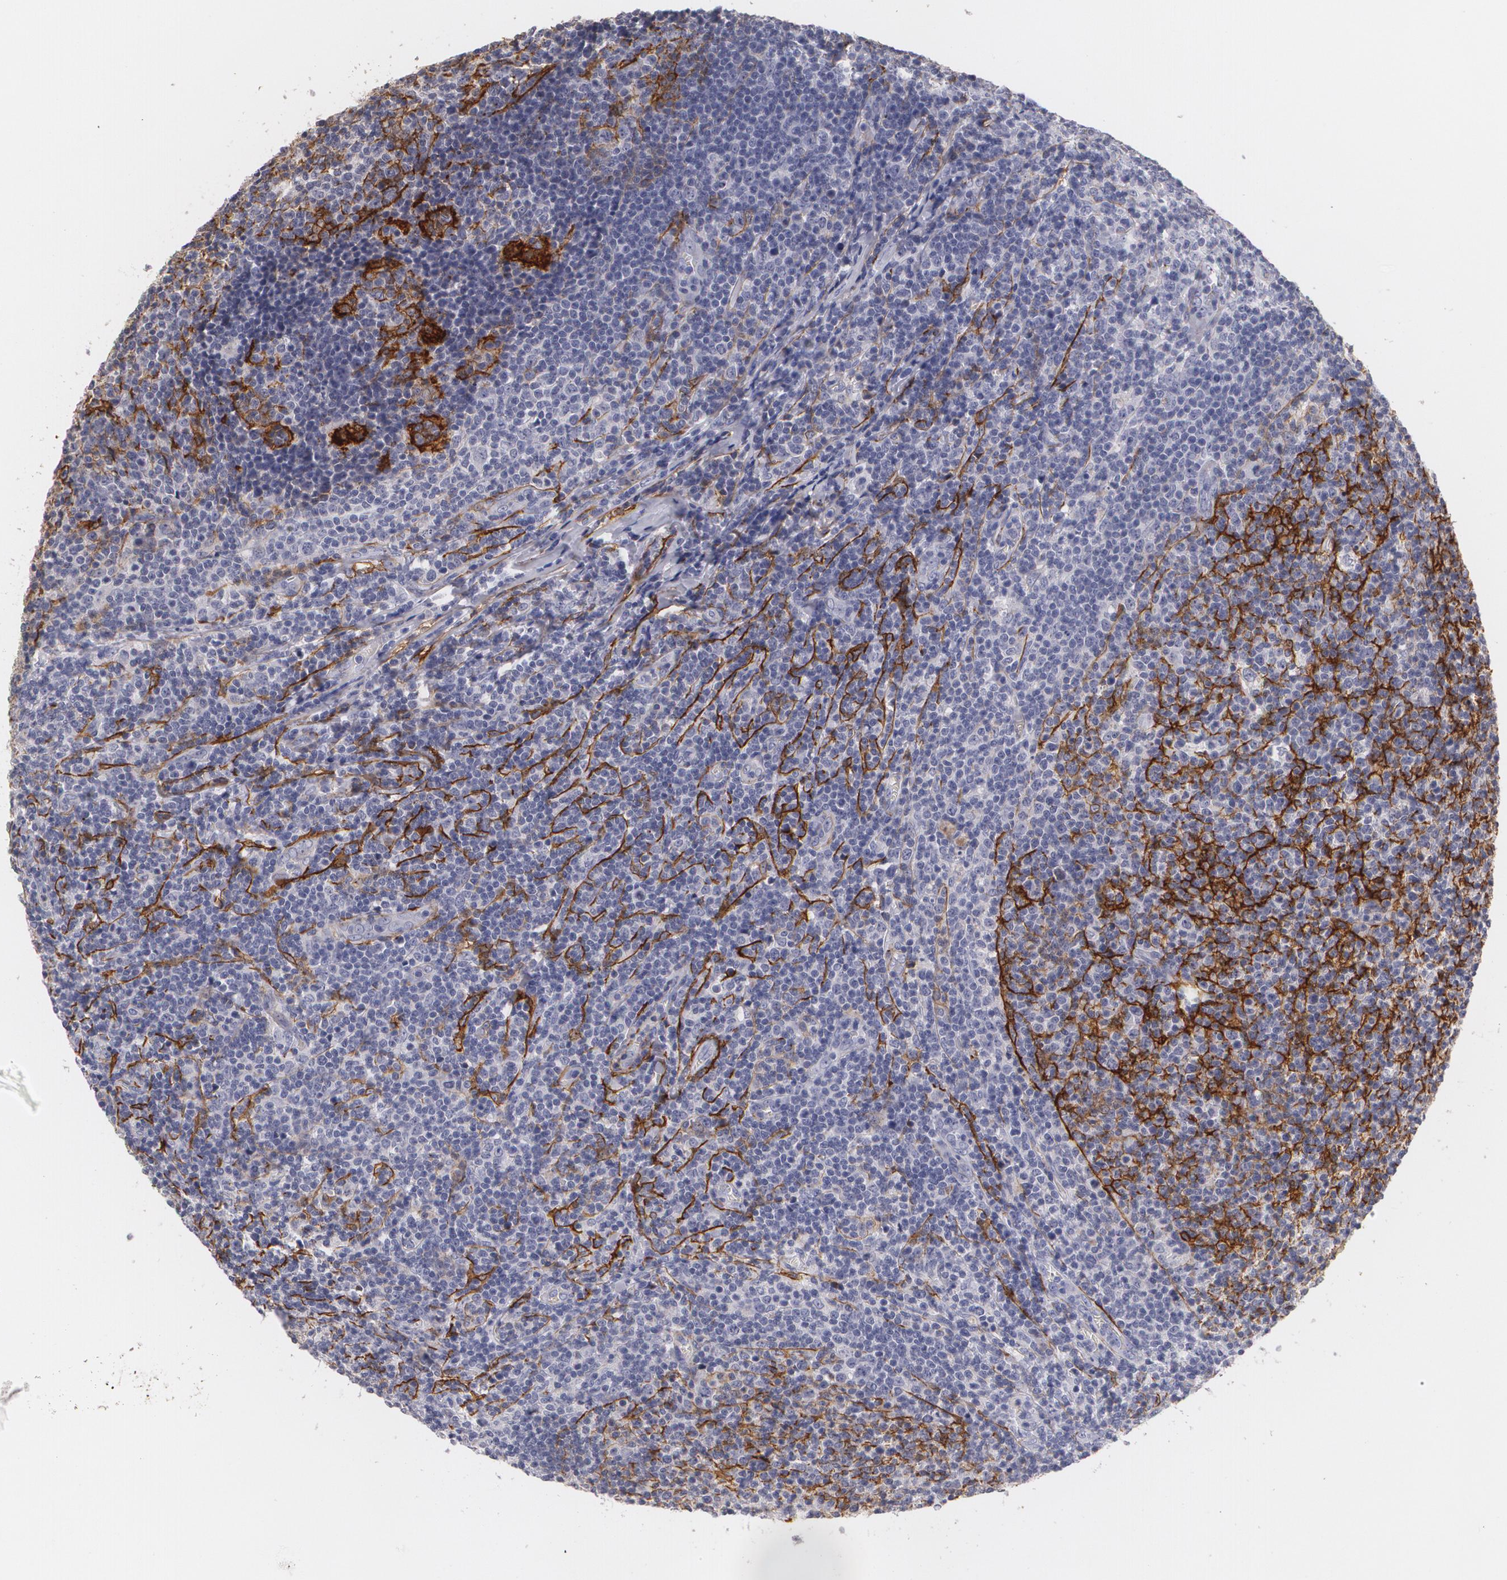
{"staining": {"intensity": "moderate", "quantity": "<25%", "location": "cytoplasmic/membranous"}, "tissue": "lymphoma", "cell_type": "Tumor cells", "image_type": "cancer", "snomed": [{"axis": "morphology", "description": "Malignant lymphoma, non-Hodgkin's type, Low grade"}, {"axis": "topography", "description": "Lymph node"}], "caption": "Lymphoma stained for a protein (brown) shows moderate cytoplasmic/membranous positive expression in about <25% of tumor cells.", "gene": "NGFR", "patient": {"sex": "male", "age": 74}}